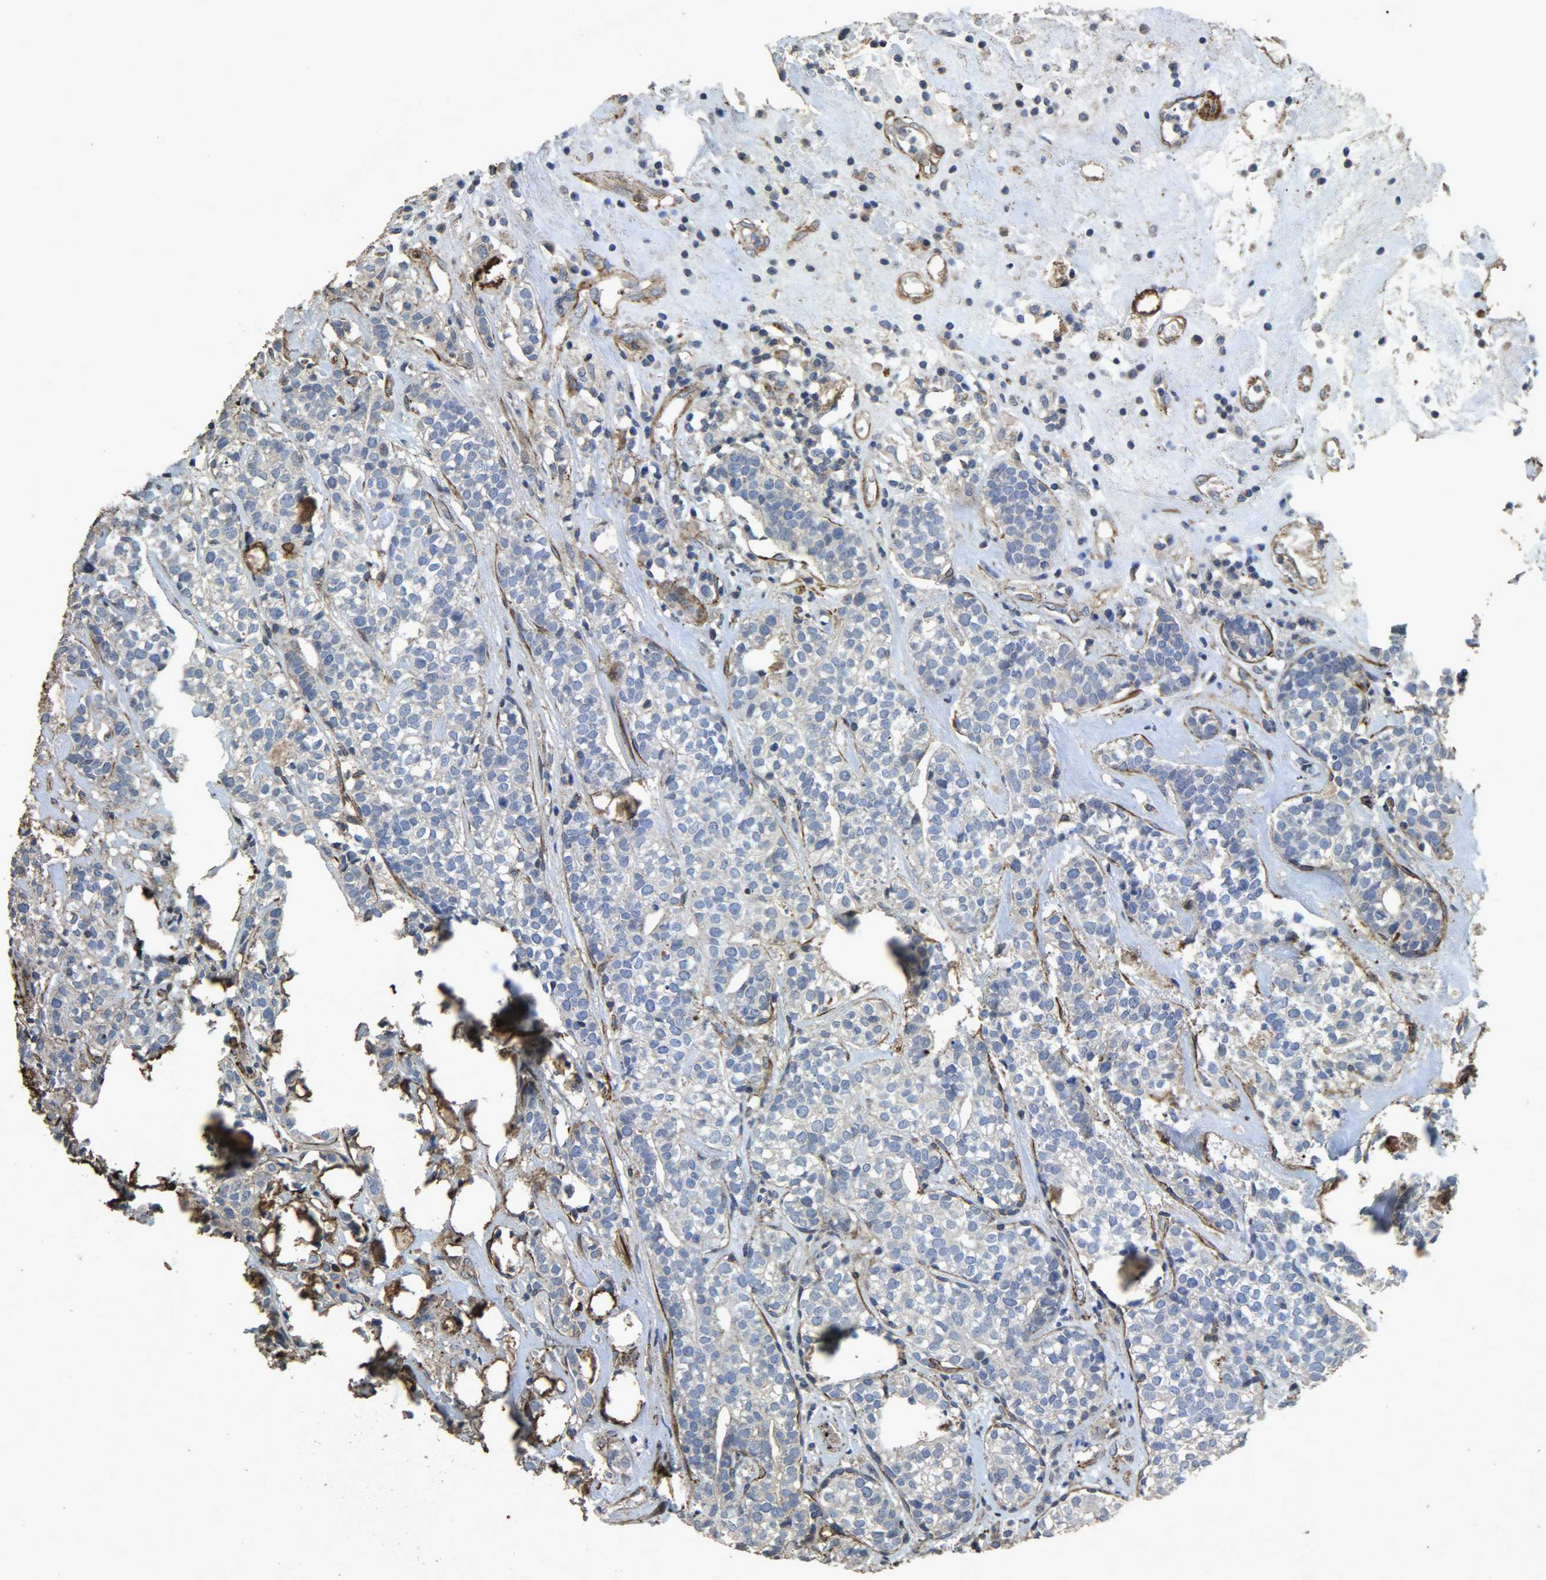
{"staining": {"intensity": "negative", "quantity": "none", "location": "none"}, "tissue": "head and neck cancer", "cell_type": "Tumor cells", "image_type": "cancer", "snomed": [{"axis": "morphology", "description": "Adenocarcinoma, NOS"}, {"axis": "topography", "description": "Salivary gland"}, {"axis": "topography", "description": "Head-Neck"}], "caption": "DAB immunohistochemical staining of human head and neck cancer exhibits no significant expression in tumor cells.", "gene": "TPM4", "patient": {"sex": "female", "age": 65}}